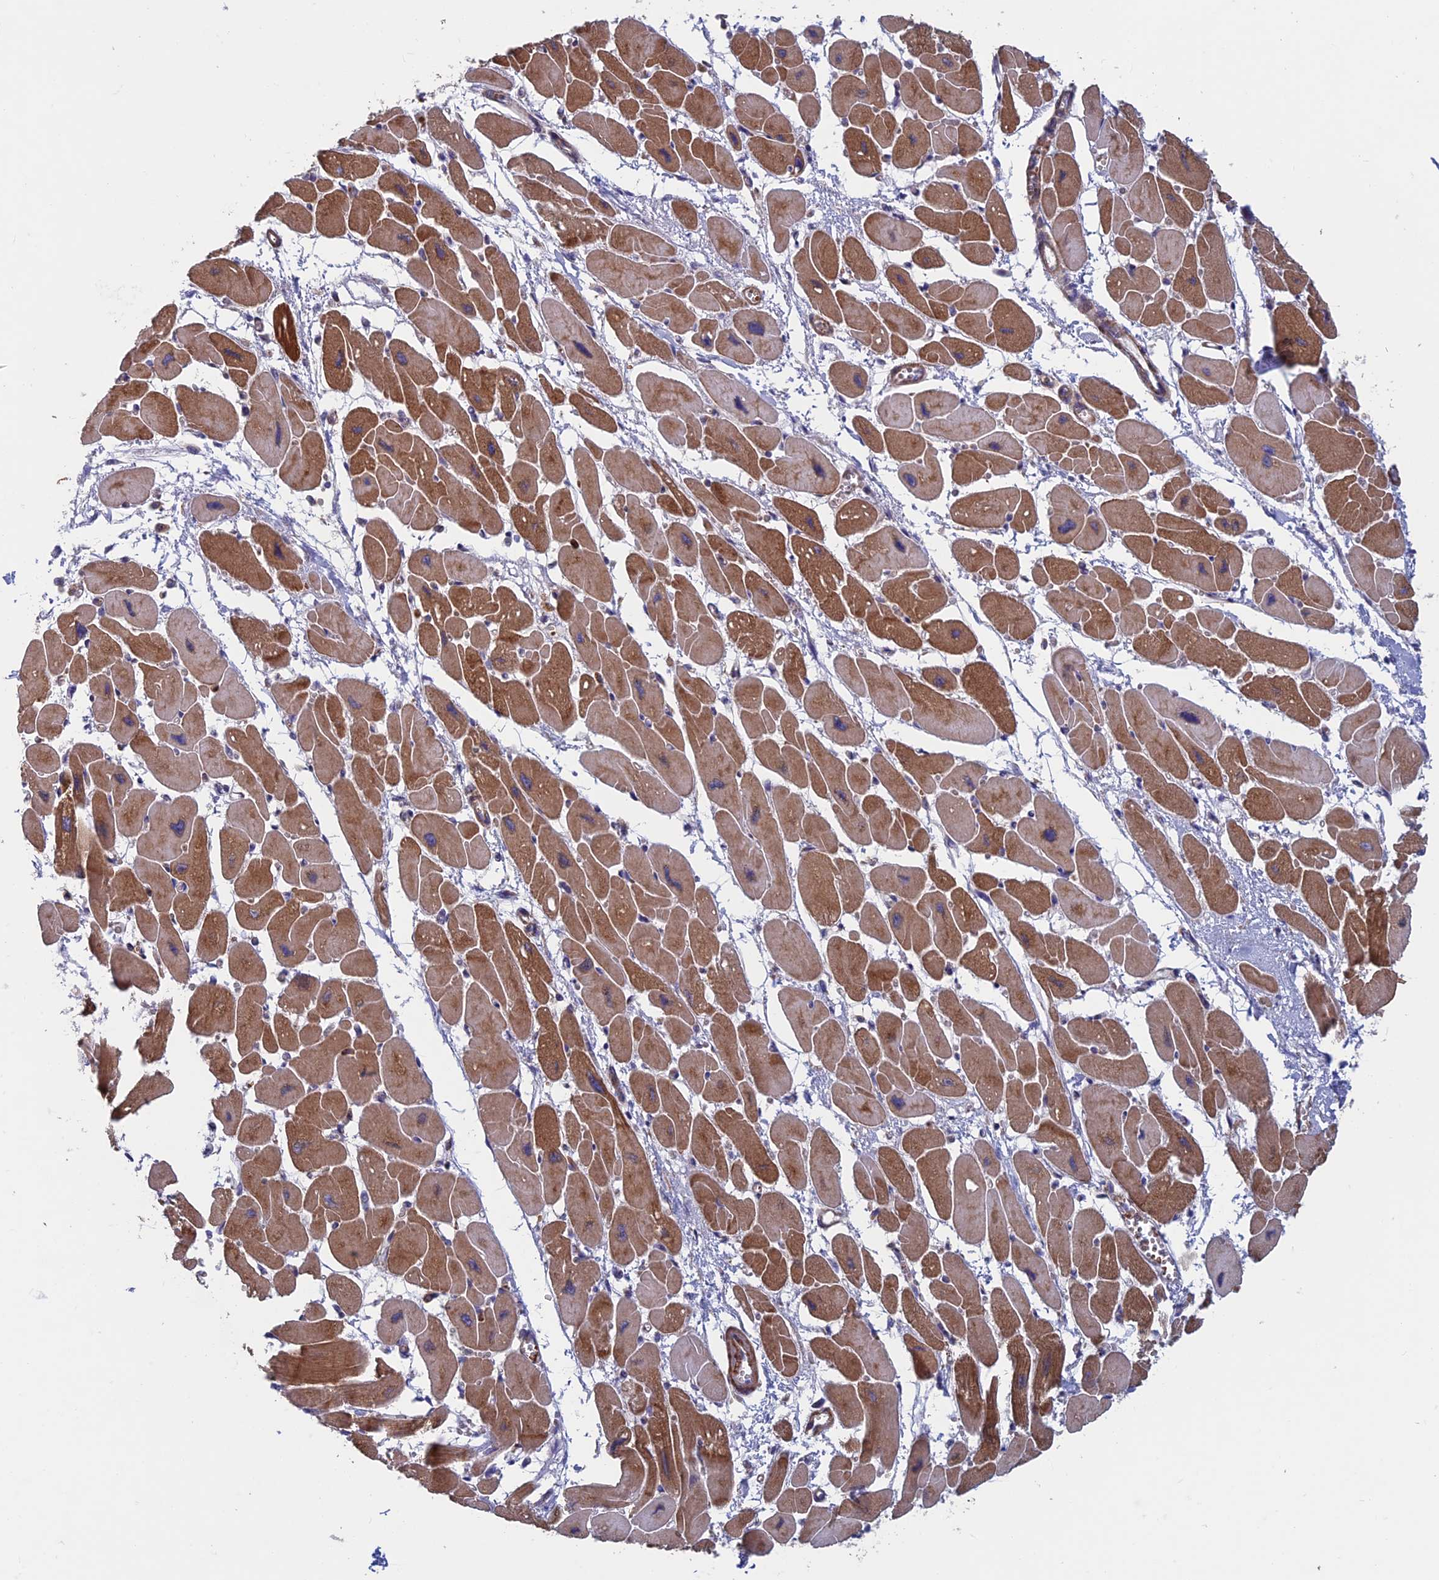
{"staining": {"intensity": "strong", "quantity": ">75%", "location": "cytoplasmic/membranous"}, "tissue": "heart muscle", "cell_type": "Cardiomyocytes", "image_type": "normal", "snomed": [{"axis": "morphology", "description": "Normal tissue, NOS"}, {"axis": "topography", "description": "Heart"}], "caption": "Unremarkable heart muscle reveals strong cytoplasmic/membranous positivity in about >75% of cardiomyocytes, visualized by immunohistochemistry. (brown staining indicates protein expression, while blue staining denotes nuclei).", "gene": "DNM1L", "patient": {"sex": "female", "age": 54}}